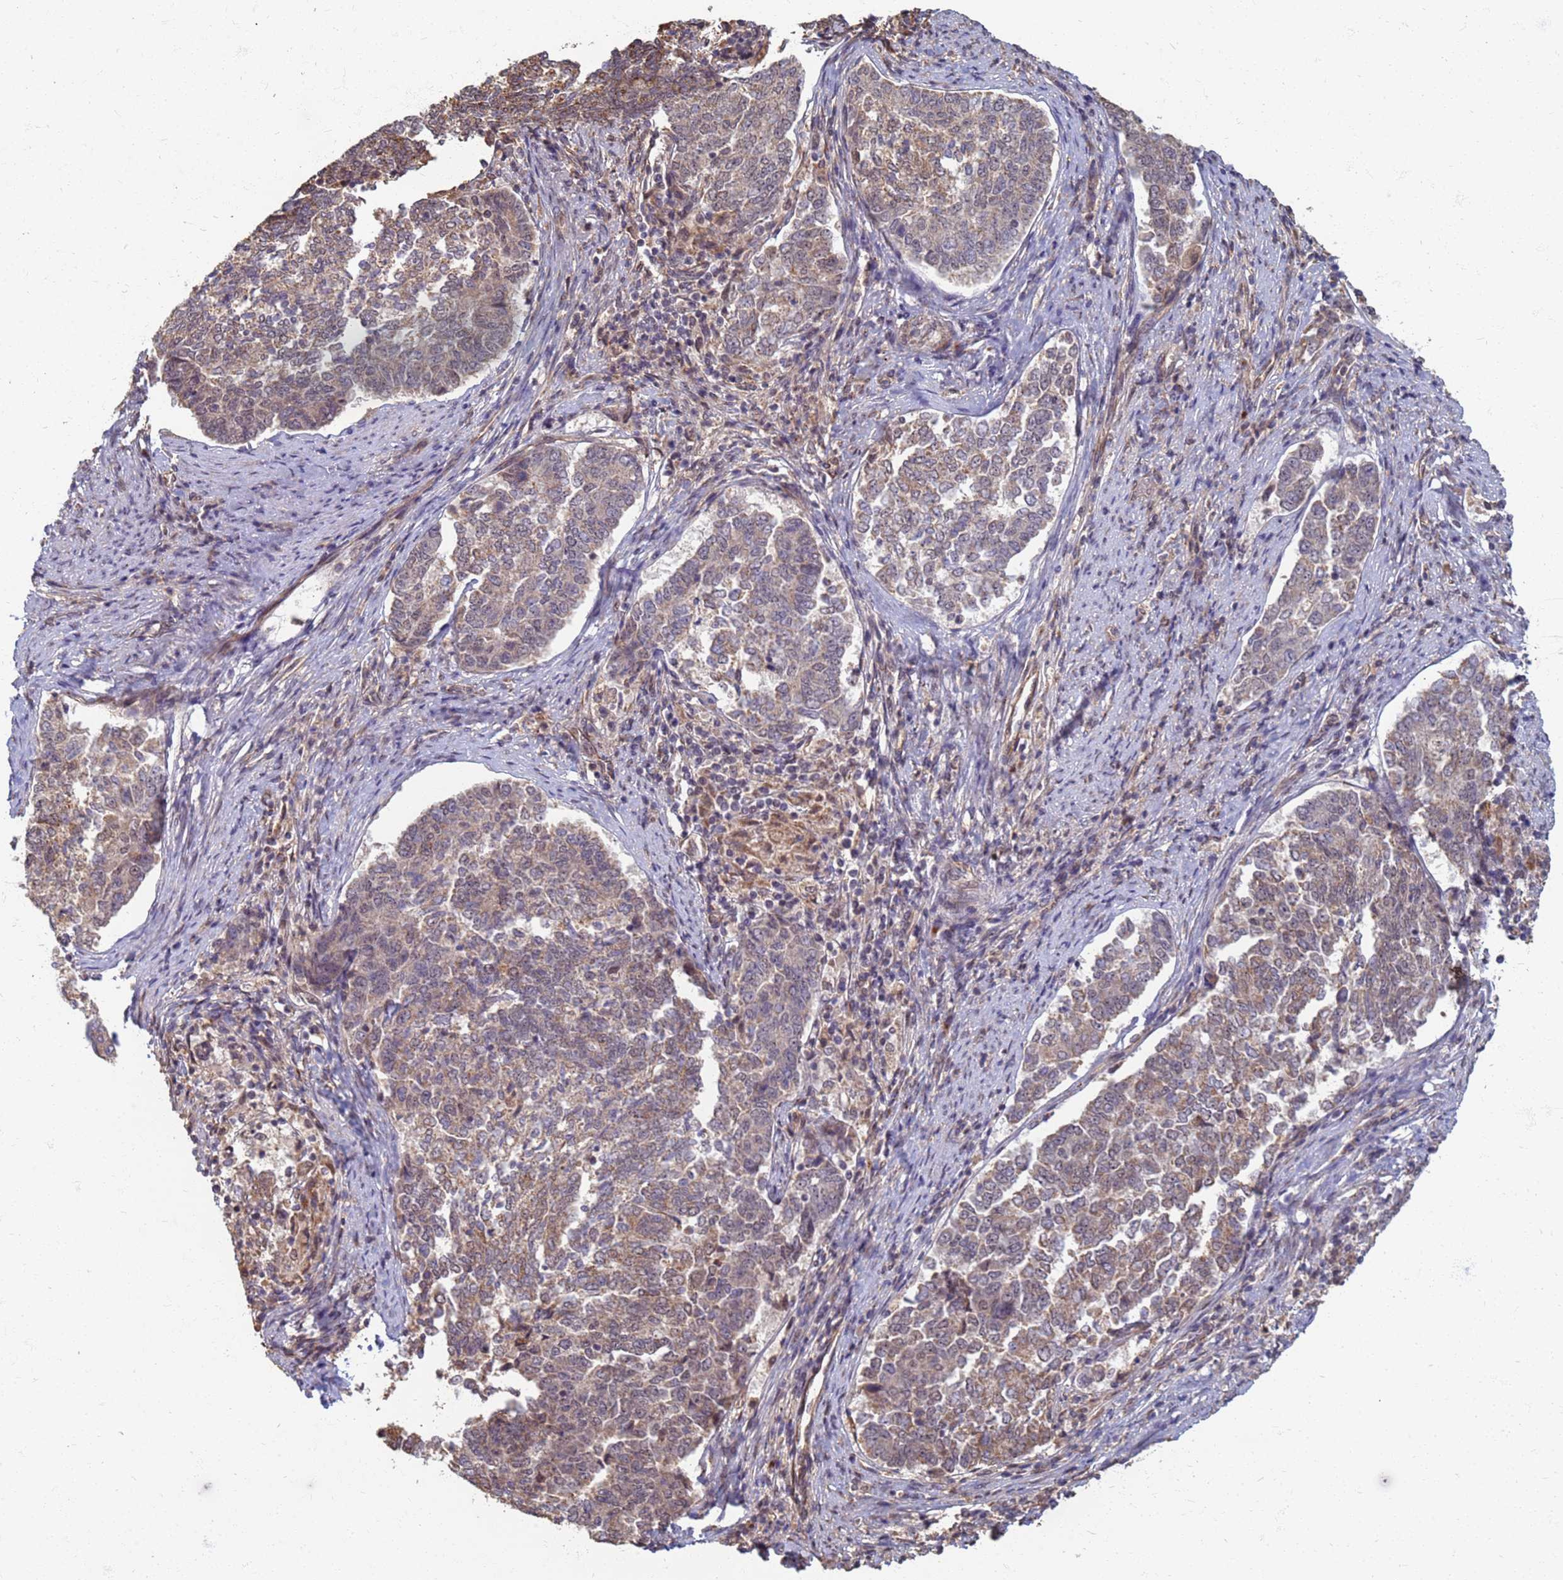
{"staining": {"intensity": "weak", "quantity": ">75%", "location": "cytoplasmic/membranous"}, "tissue": "endometrial cancer", "cell_type": "Tumor cells", "image_type": "cancer", "snomed": [{"axis": "morphology", "description": "Adenocarcinoma, NOS"}, {"axis": "topography", "description": "Endometrium"}], "caption": "The histopathology image reveals staining of adenocarcinoma (endometrial), revealing weak cytoplasmic/membranous protein expression (brown color) within tumor cells.", "gene": "ITGB4", "patient": {"sex": "female", "age": 80}}